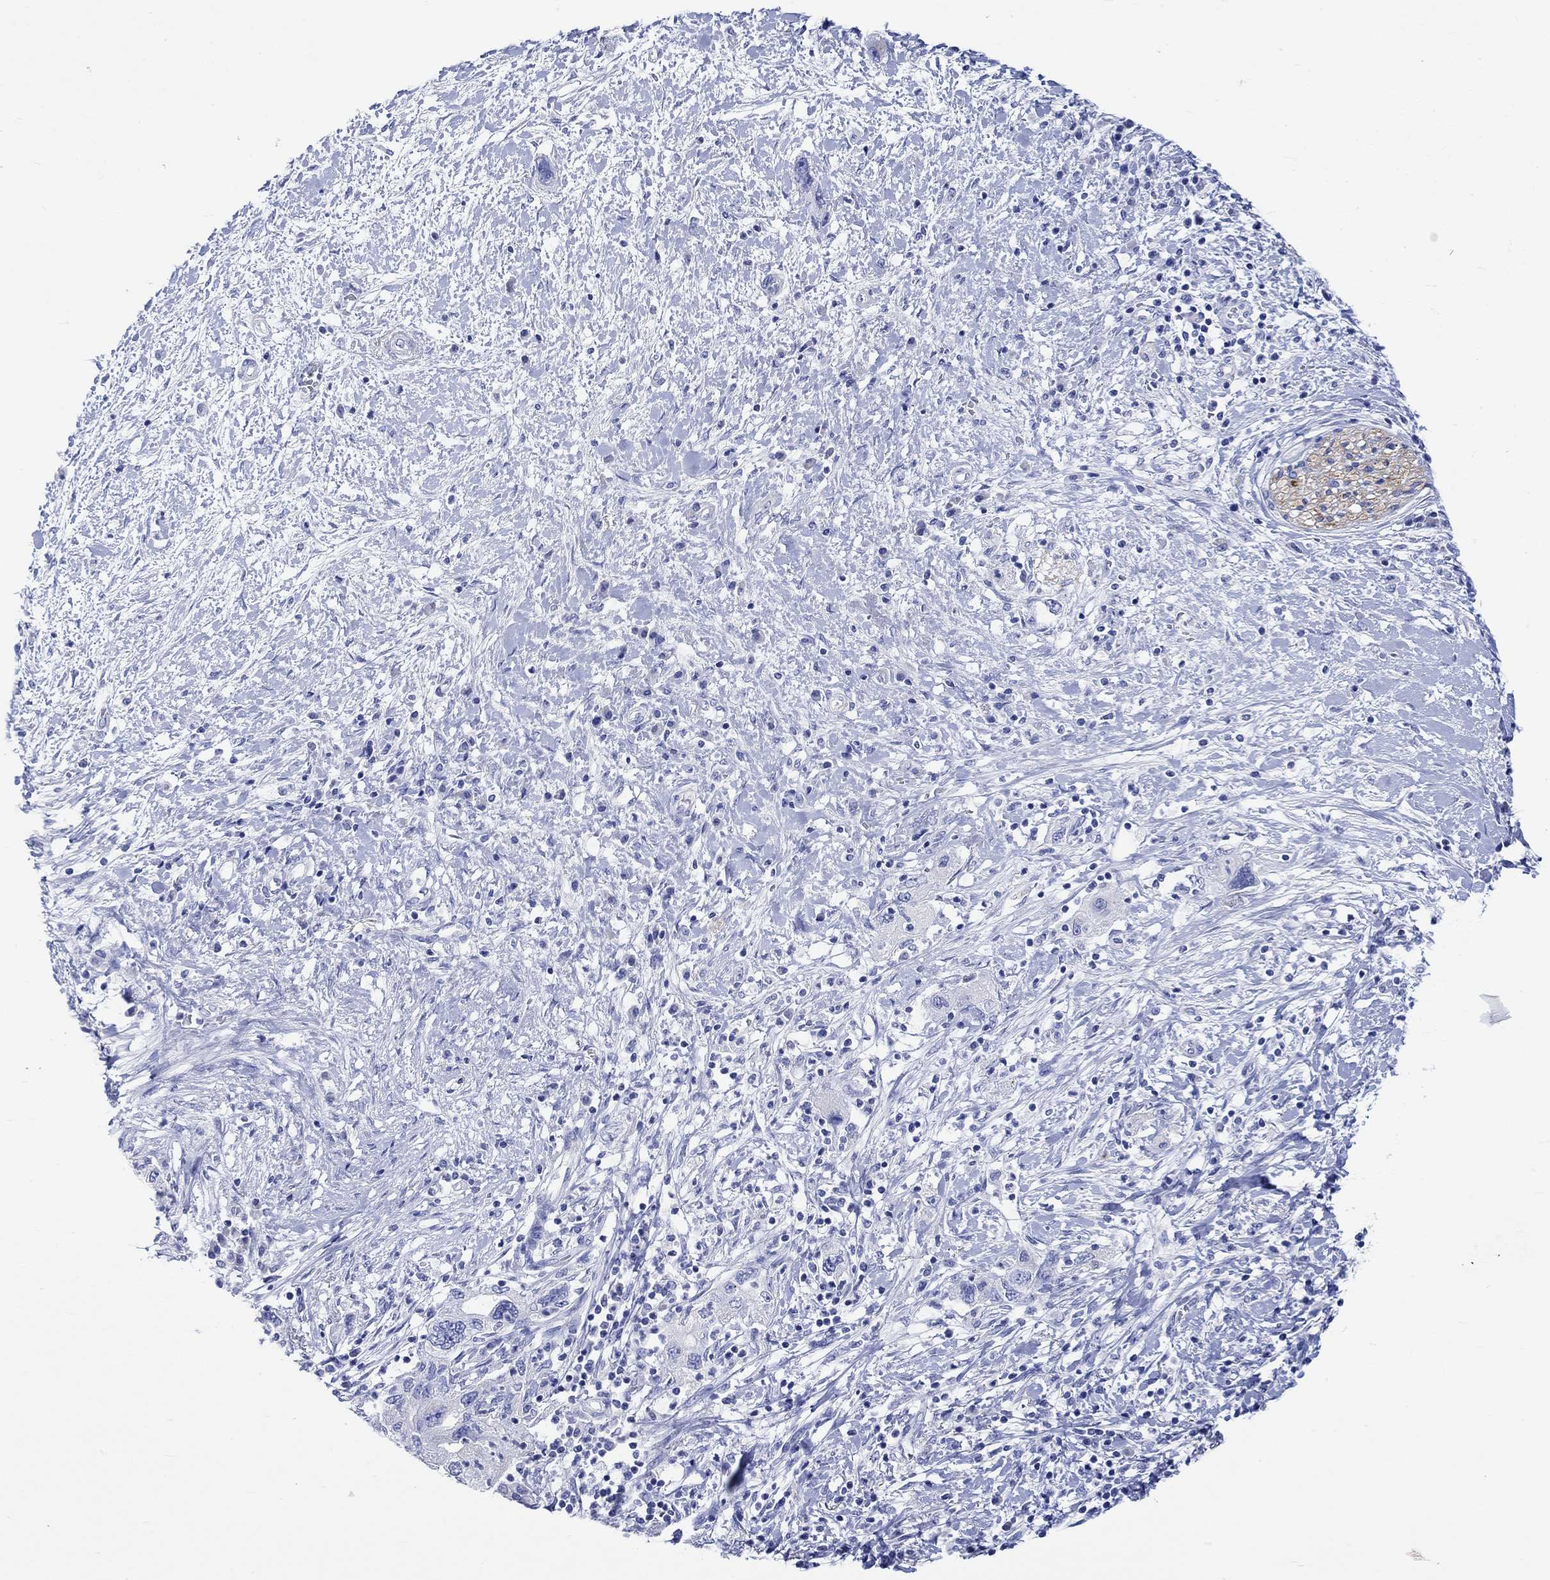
{"staining": {"intensity": "negative", "quantity": "none", "location": "none"}, "tissue": "pancreatic cancer", "cell_type": "Tumor cells", "image_type": "cancer", "snomed": [{"axis": "morphology", "description": "Adenocarcinoma, NOS"}, {"axis": "topography", "description": "Pancreas"}], "caption": "A photomicrograph of human pancreatic adenocarcinoma is negative for staining in tumor cells.", "gene": "CPLX2", "patient": {"sex": "female", "age": 73}}